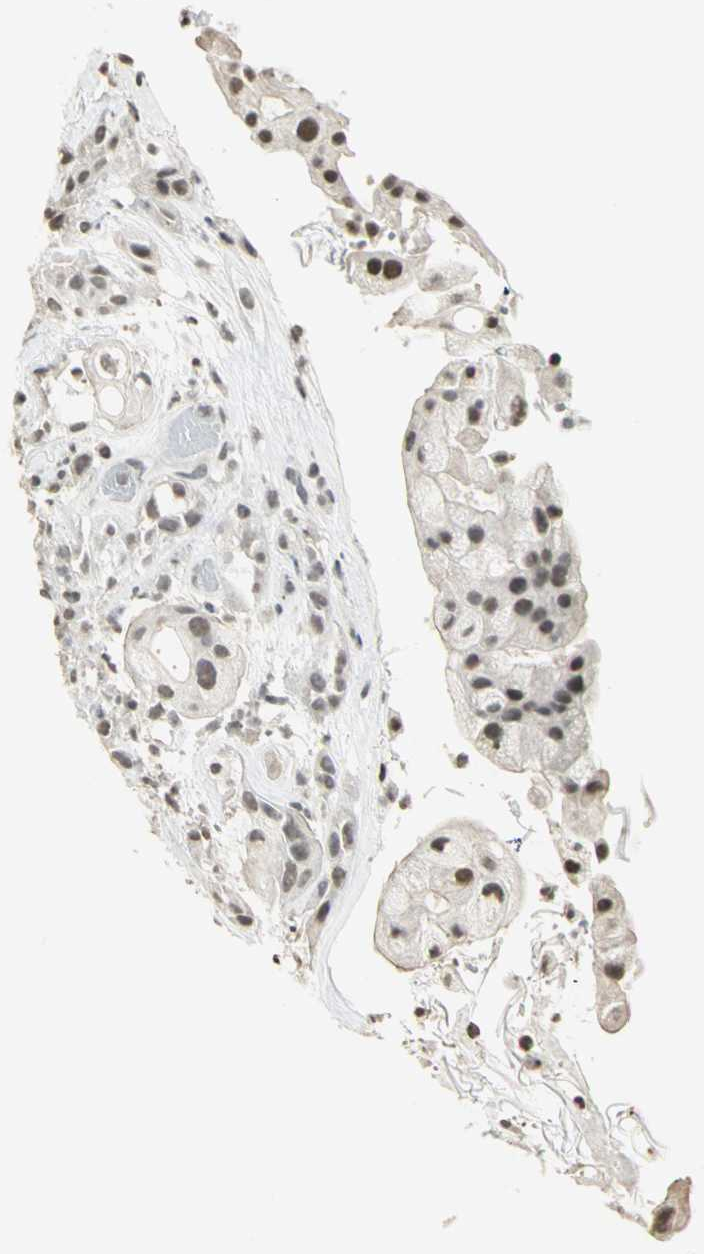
{"staining": {"intensity": "weak", "quantity": "<25%", "location": "nuclear"}, "tissue": "head and neck cancer", "cell_type": "Tumor cells", "image_type": "cancer", "snomed": [{"axis": "morphology", "description": "Squamous cell carcinoma, NOS"}, {"axis": "topography", "description": "Head-Neck"}], "caption": "High power microscopy micrograph of an IHC photomicrograph of head and neck cancer, revealing no significant positivity in tumor cells.", "gene": "KDM1A", "patient": {"sex": "male", "age": 62}}